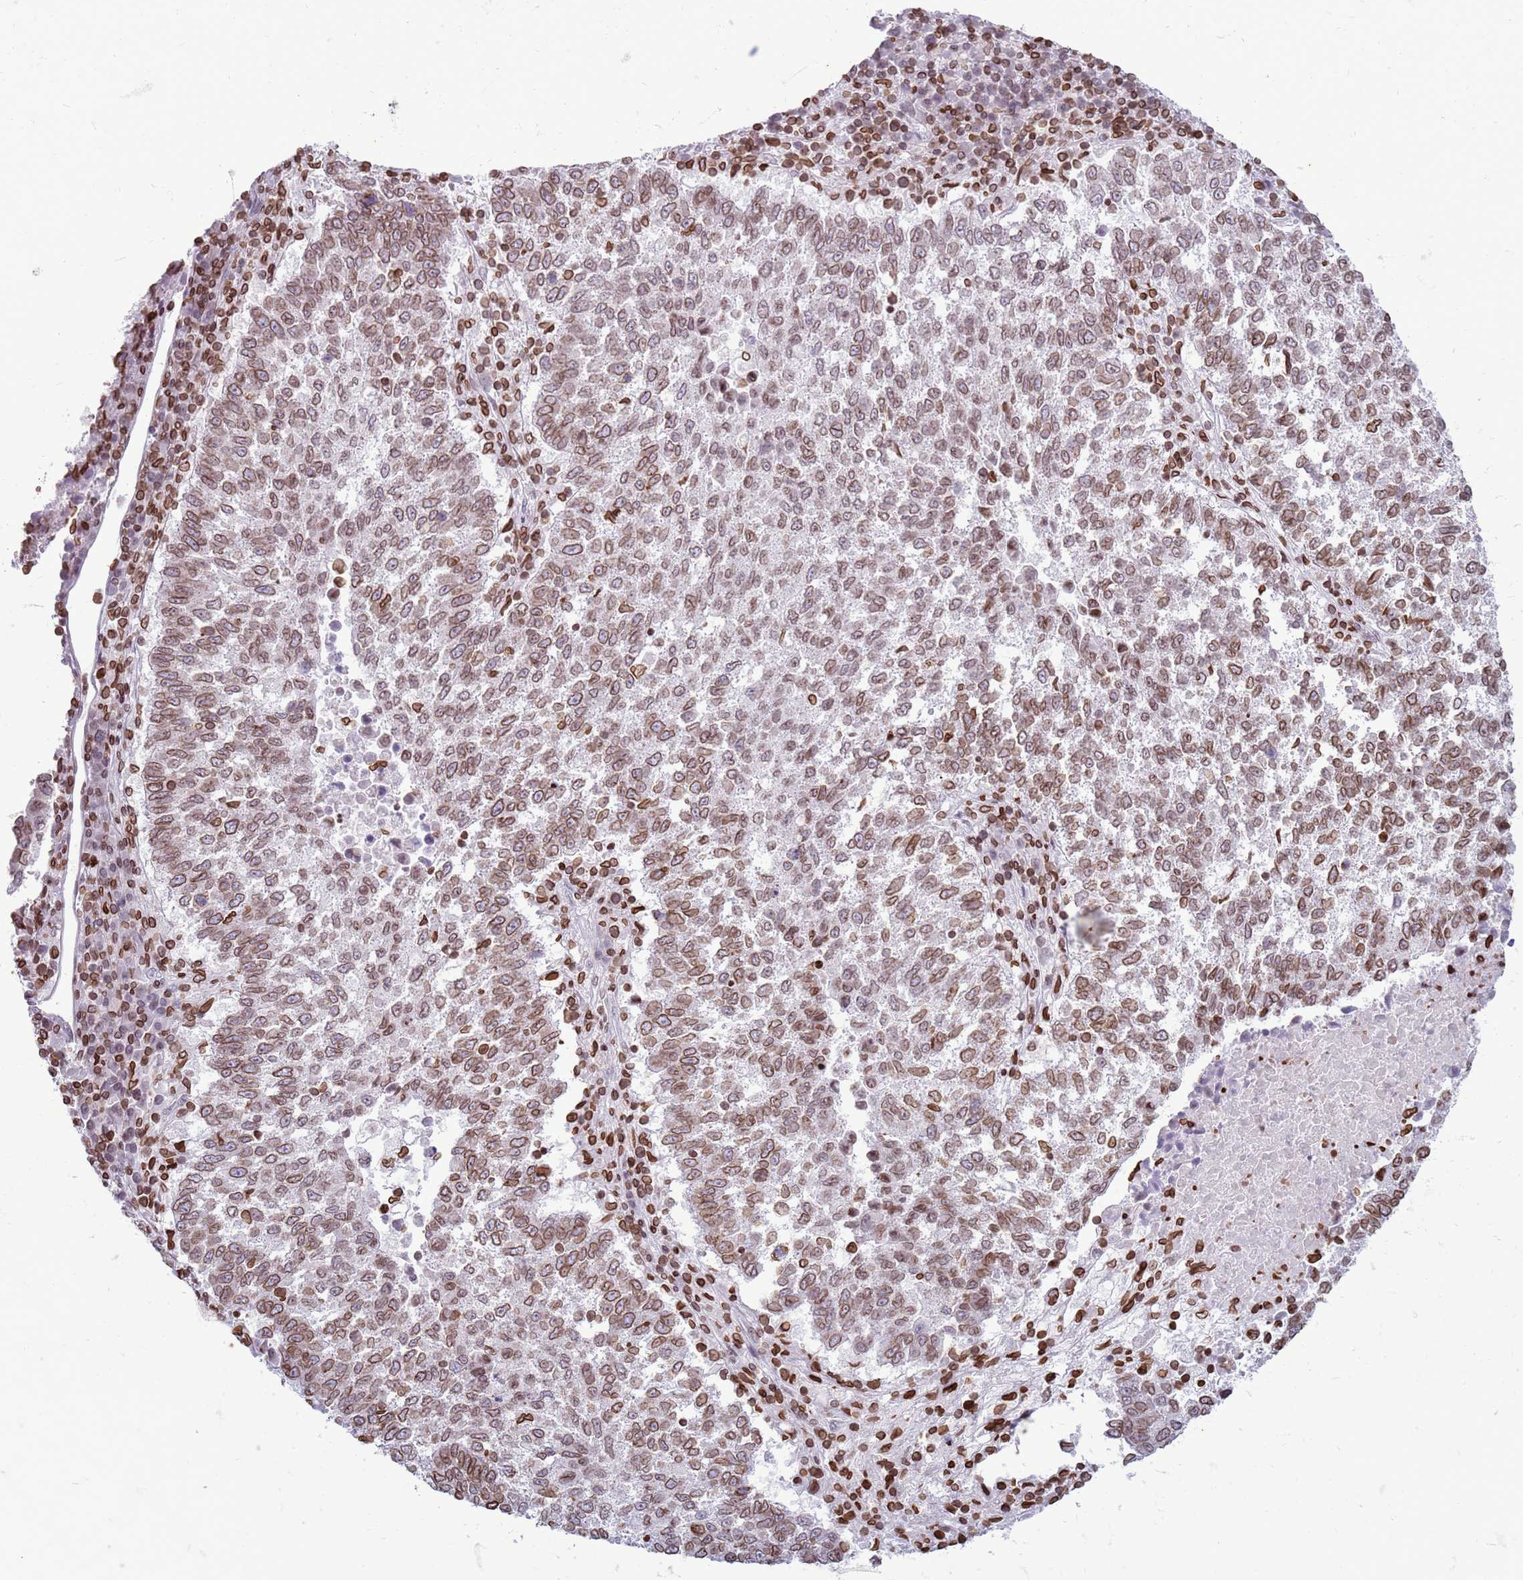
{"staining": {"intensity": "moderate", "quantity": ">75%", "location": "cytoplasmic/membranous,nuclear"}, "tissue": "lung cancer", "cell_type": "Tumor cells", "image_type": "cancer", "snomed": [{"axis": "morphology", "description": "Squamous cell carcinoma, NOS"}, {"axis": "topography", "description": "Lung"}], "caption": "IHC of lung cancer reveals medium levels of moderate cytoplasmic/membranous and nuclear staining in about >75% of tumor cells.", "gene": "METTL25B", "patient": {"sex": "male", "age": 73}}